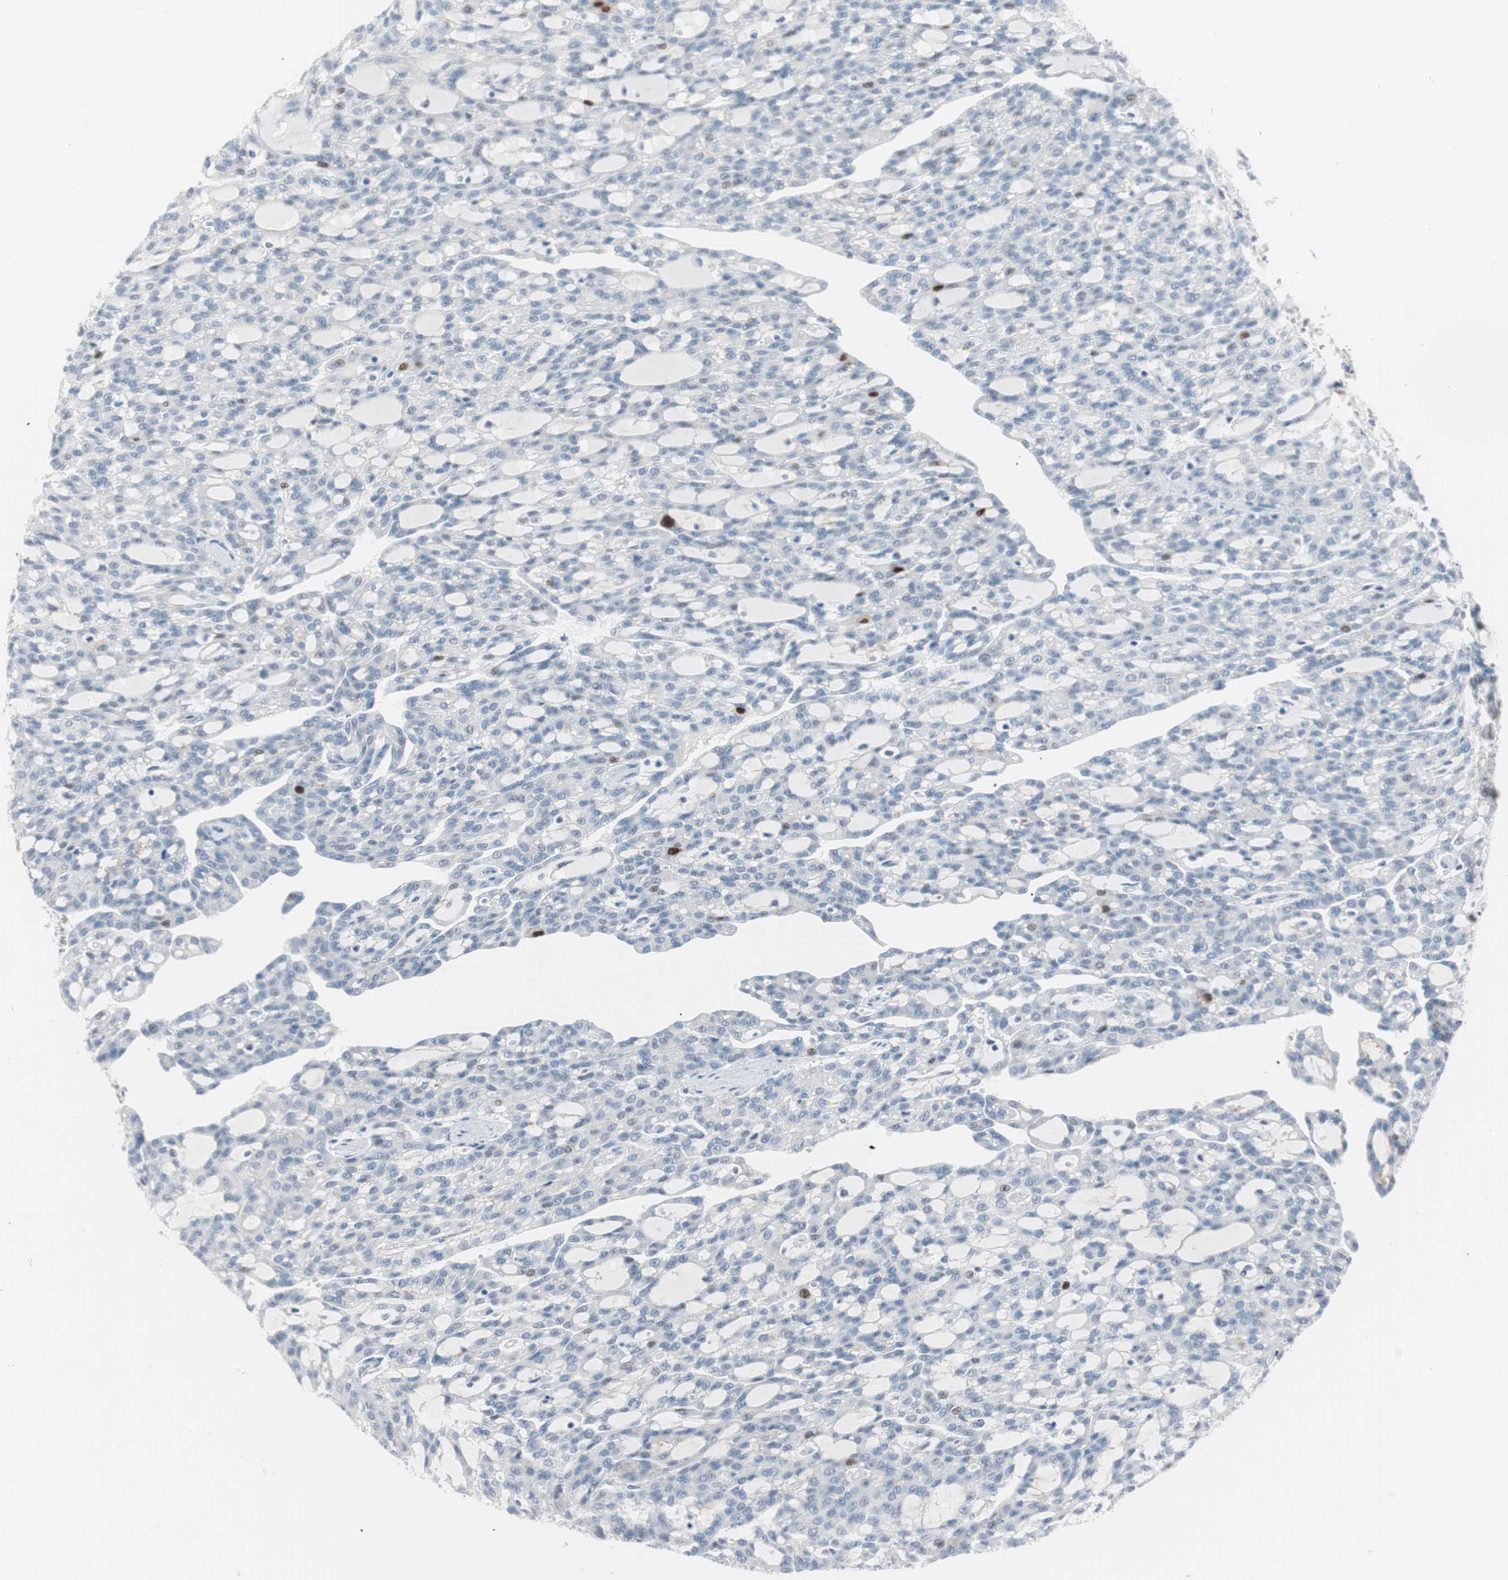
{"staining": {"intensity": "negative", "quantity": "none", "location": "none"}, "tissue": "renal cancer", "cell_type": "Tumor cells", "image_type": "cancer", "snomed": [{"axis": "morphology", "description": "Adenocarcinoma, NOS"}, {"axis": "topography", "description": "Kidney"}], "caption": "IHC image of adenocarcinoma (renal) stained for a protein (brown), which exhibits no staining in tumor cells.", "gene": "FOSL1", "patient": {"sex": "male", "age": 63}}